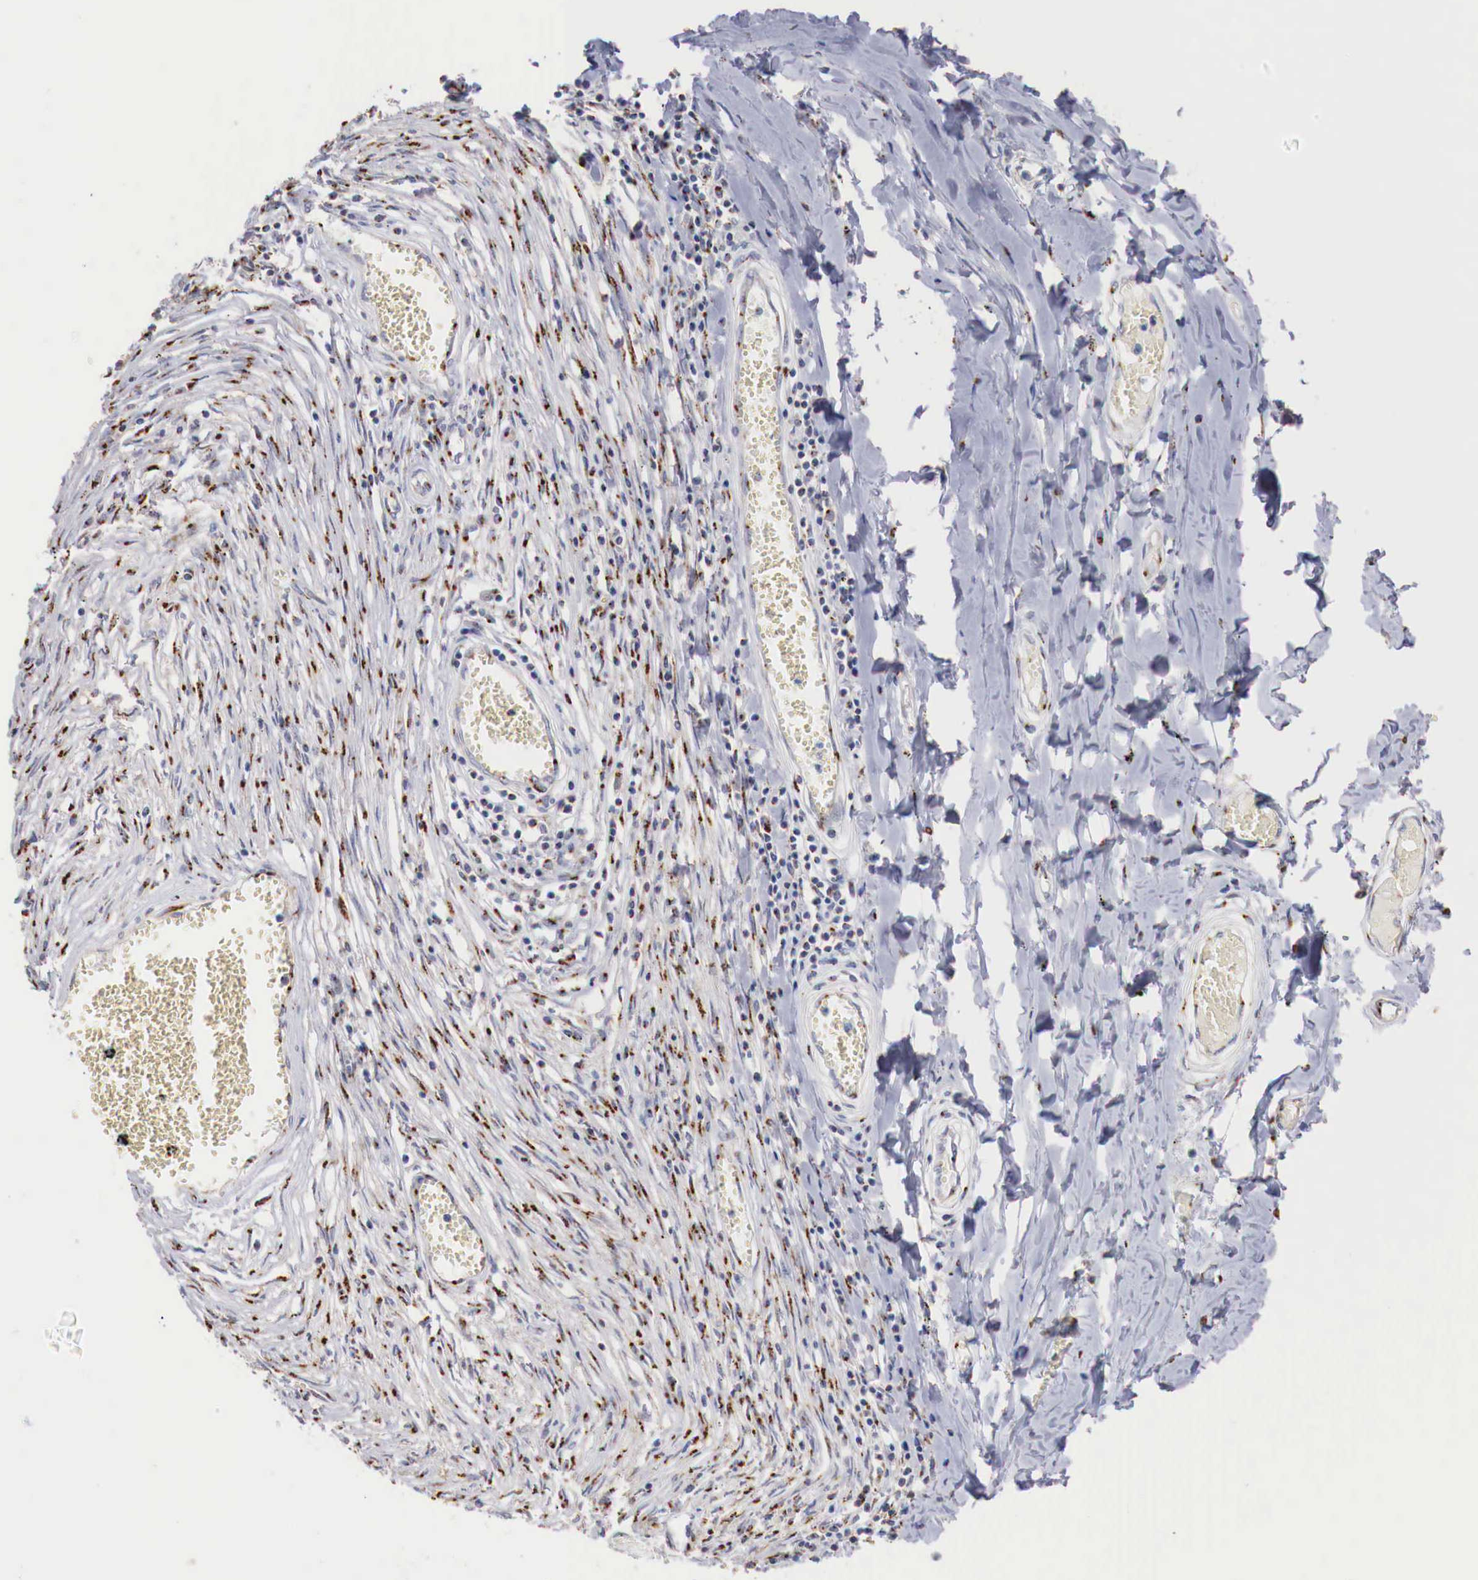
{"staining": {"intensity": "weak", "quantity": "25%-75%", "location": "cytoplasmic/membranous"}, "tissue": "adipose tissue", "cell_type": "Adipocytes", "image_type": "normal", "snomed": [{"axis": "morphology", "description": "Normal tissue, NOS"}, {"axis": "morphology", "description": "Sarcoma, NOS"}, {"axis": "topography", "description": "Skin"}, {"axis": "topography", "description": "Soft tissue"}], "caption": "A low amount of weak cytoplasmic/membranous expression is appreciated in about 25%-75% of adipocytes in normal adipose tissue.", "gene": "SYAP1", "patient": {"sex": "female", "age": 51}}